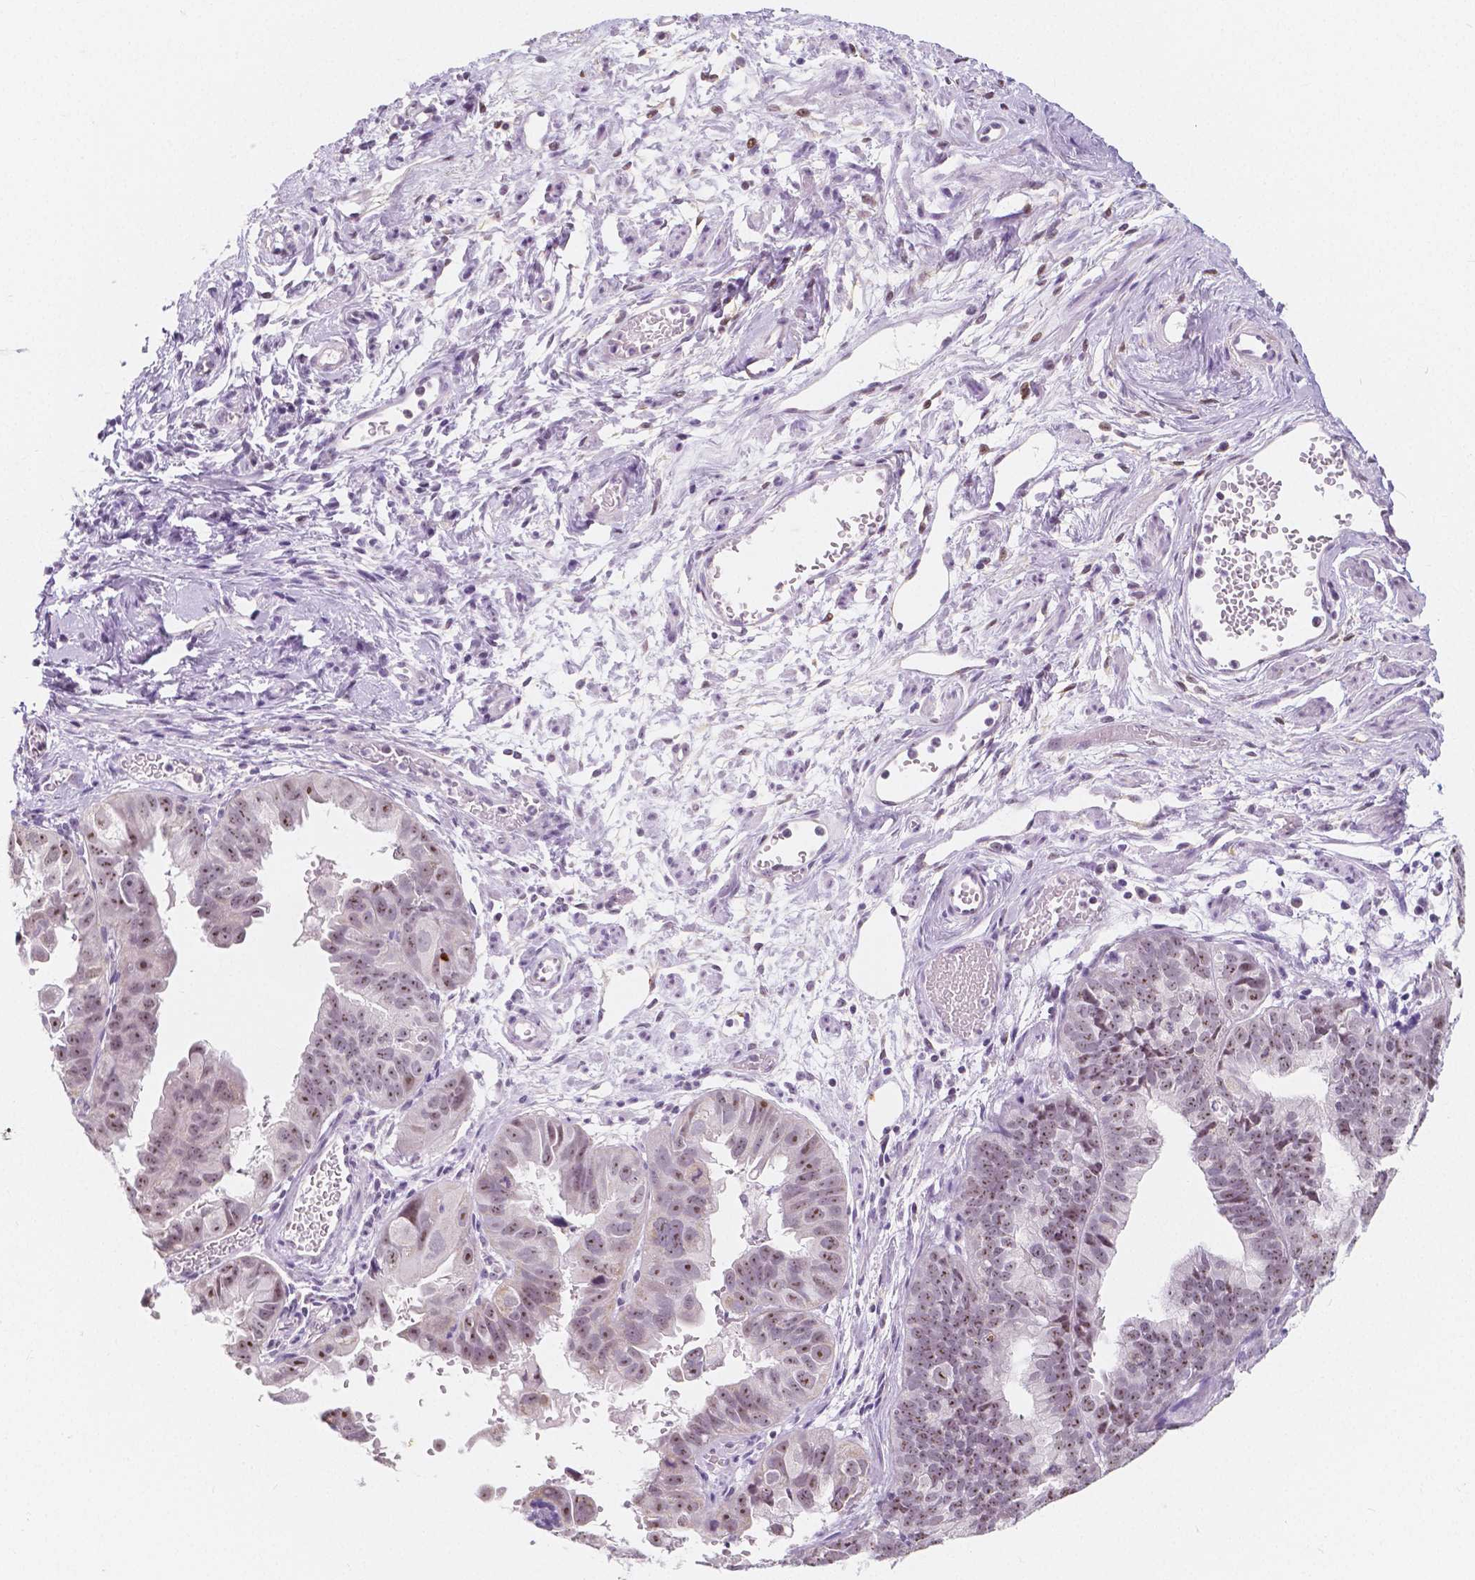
{"staining": {"intensity": "moderate", "quantity": "<25%", "location": "nuclear"}, "tissue": "ovarian cancer", "cell_type": "Tumor cells", "image_type": "cancer", "snomed": [{"axis": "morphology", "description": "Carcinoma, endometroid"}, {"axis": "topography", "description": "Ovary"}], "caption": "A histopathology image of ovarian endometroid carcinoma stained for a protein shows moderate nuclear brown staining in tumor cells. (DAB (3,3'-diaminobenzidine) = brown stain, brightfield microscopy at high magnification).", "gene": "NOLC1", "patient": {"sex": "female", "age": 85}}